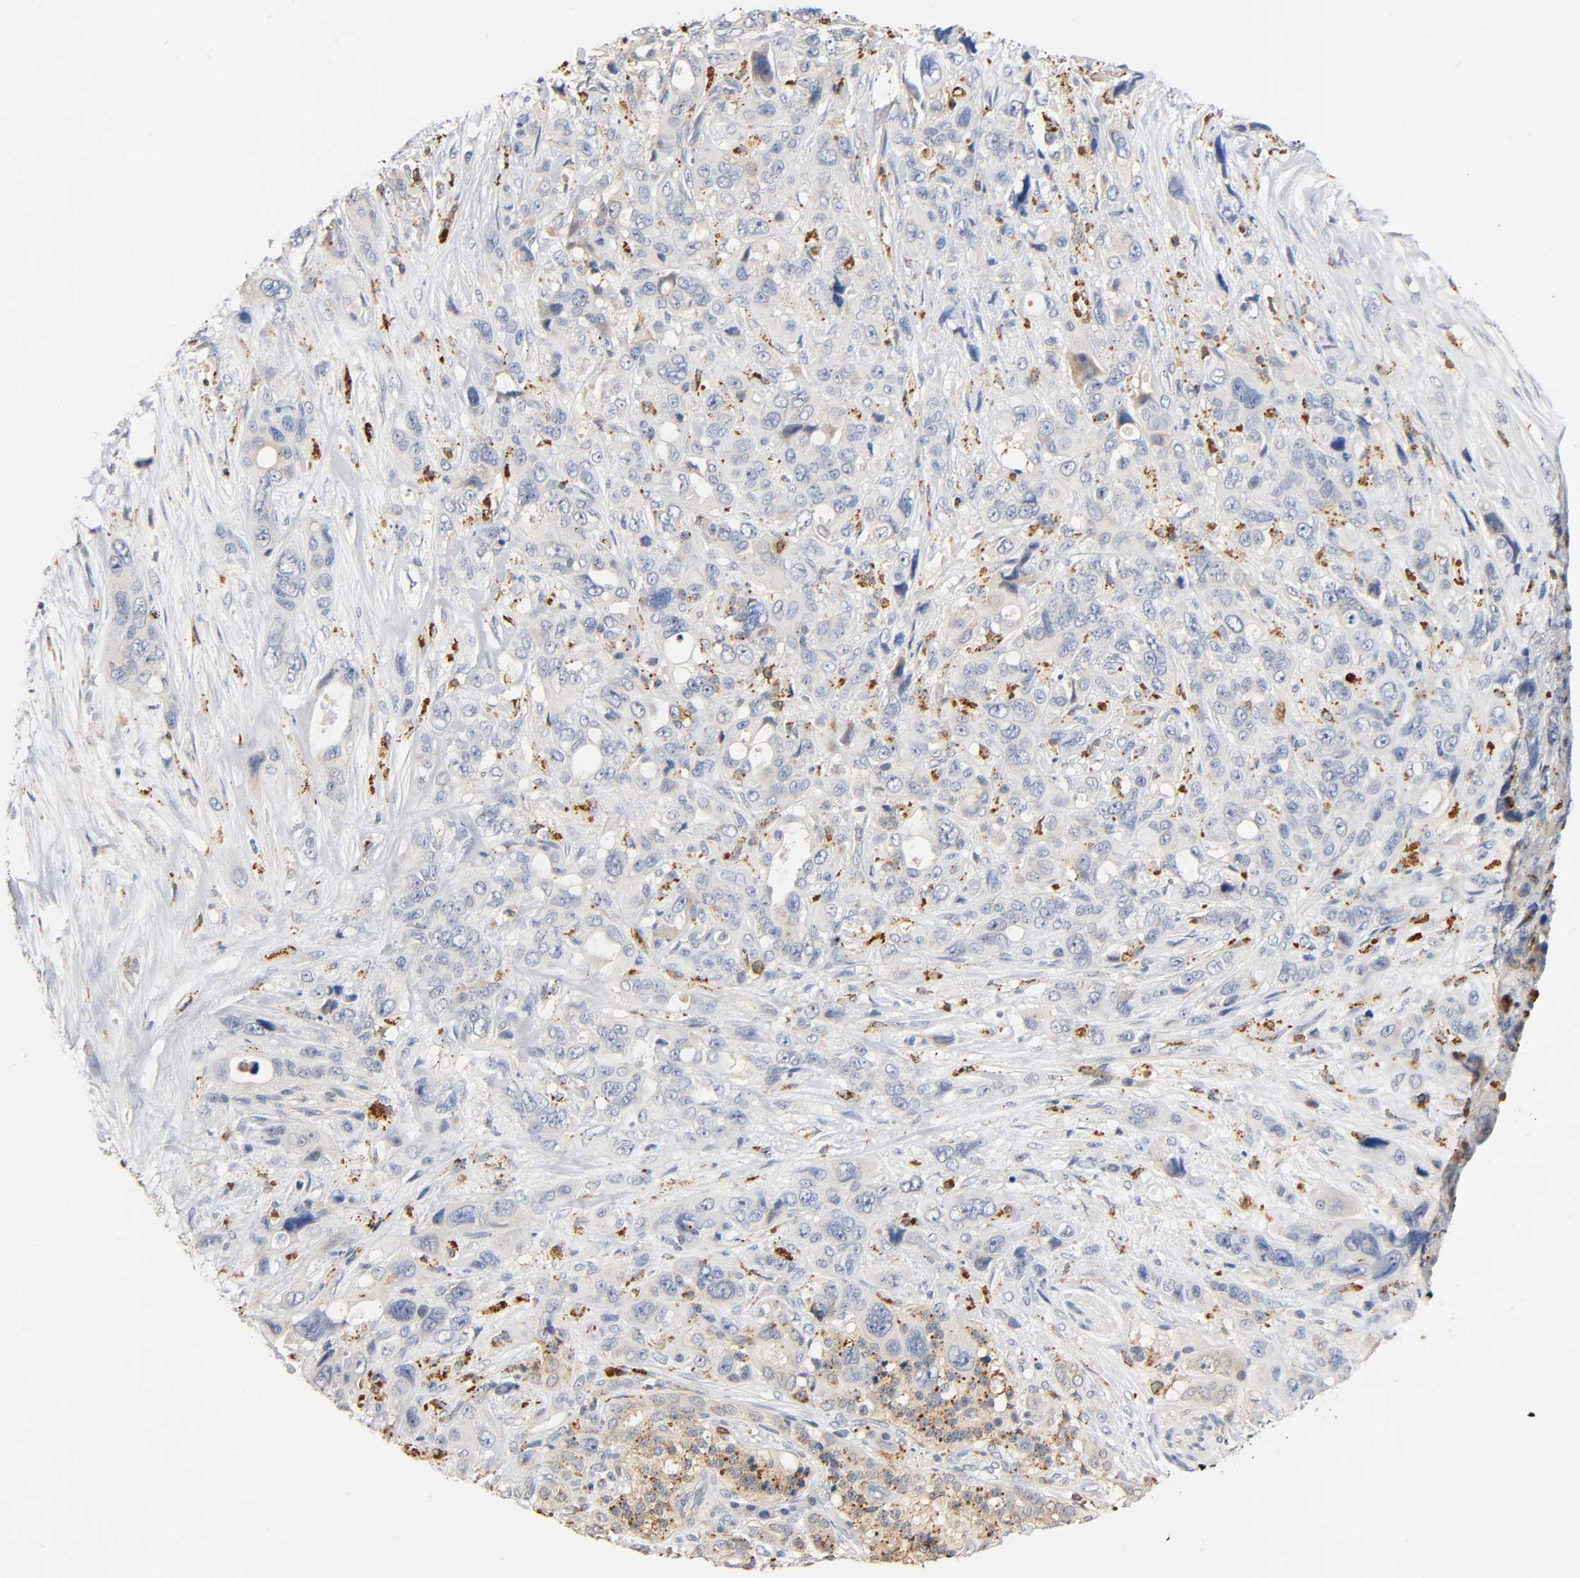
{"staining": {"intensity": "negative", "quantity": "none", "location": "none"}, "tissue": "pancreatic cancer", "cell_type": "Tumor cells", "image_type": "cancer", "snomed": [{"axis": "morphology", "description": "Adenocarcinoma, NOS"}, {"axis": "topography", "description": "Pancreas"}], "caption": "DAB immunohistochemical staining of human pancreatic adenocarcinoma shows no significant expression in tumor cells. Nuclei are stained in blue.", "gene": "UCKL1", "patient": {"sex": "male", "age": 46}}